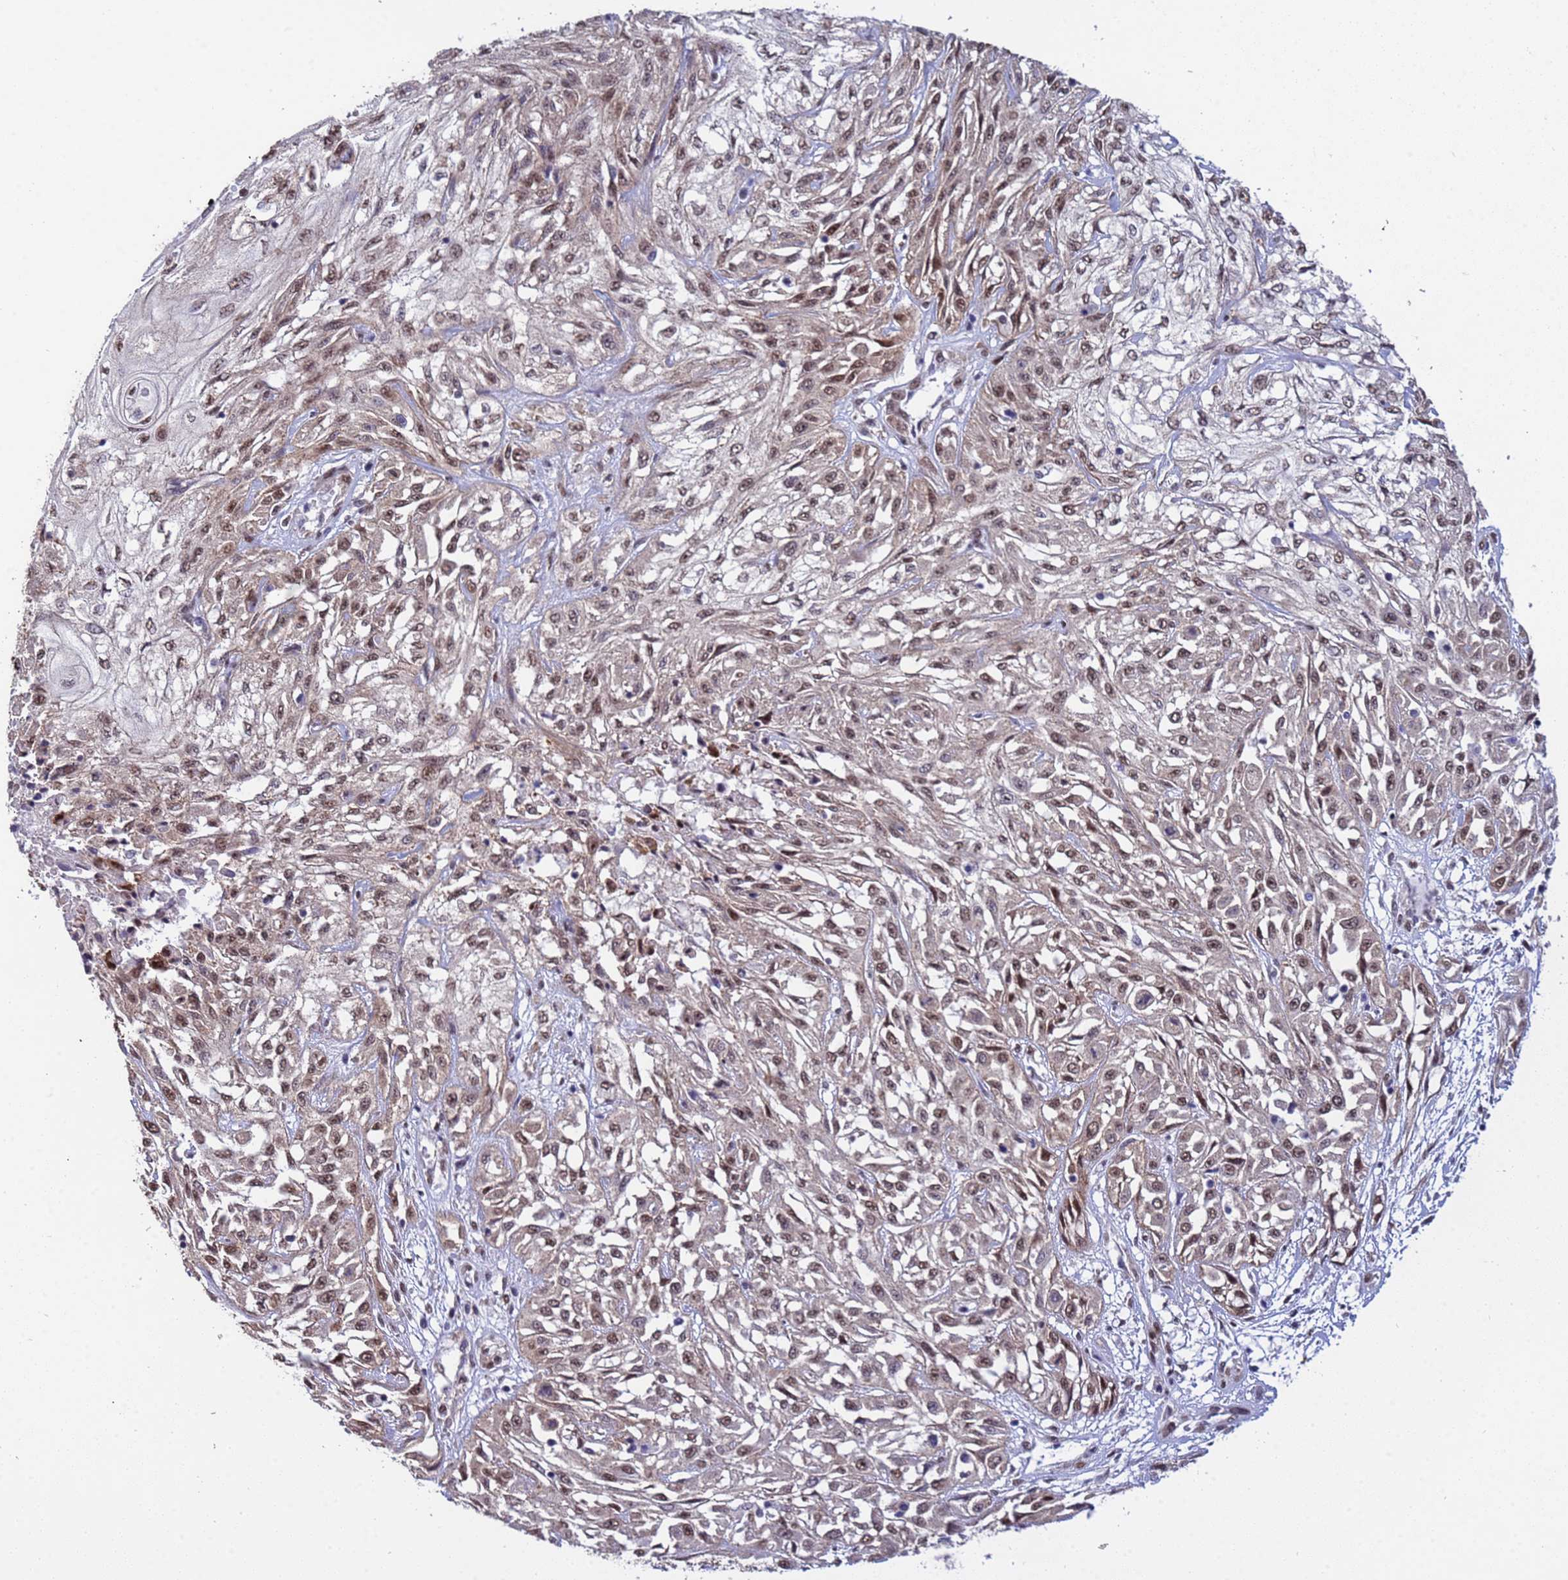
{"staining": {"intensity": "moderate", "quantity": ">75%", "location": "nuclear"}, "tissue": "skin cancer", "cell_type": "Tumor cells", "image_type": "cancer", "snomed": [{"axis": "morphology", "description": "Squamous cell carcinoma, NOS"}, {"axis": "morphology", "description": "Squamous cell carcinoma, metastatic, NOS"}, {"axis": "topography", "description": "Skin"}, {"axis": "topography", "description": "Lymph node"}], "caption": "Protein expression analysis of skin cancer (squamous cell carcinoma) shows moderate nuclear staining in about >75% of tumor cells.", "gene": "TRIP6", "patient": {"sex": "male", "age": 75}}